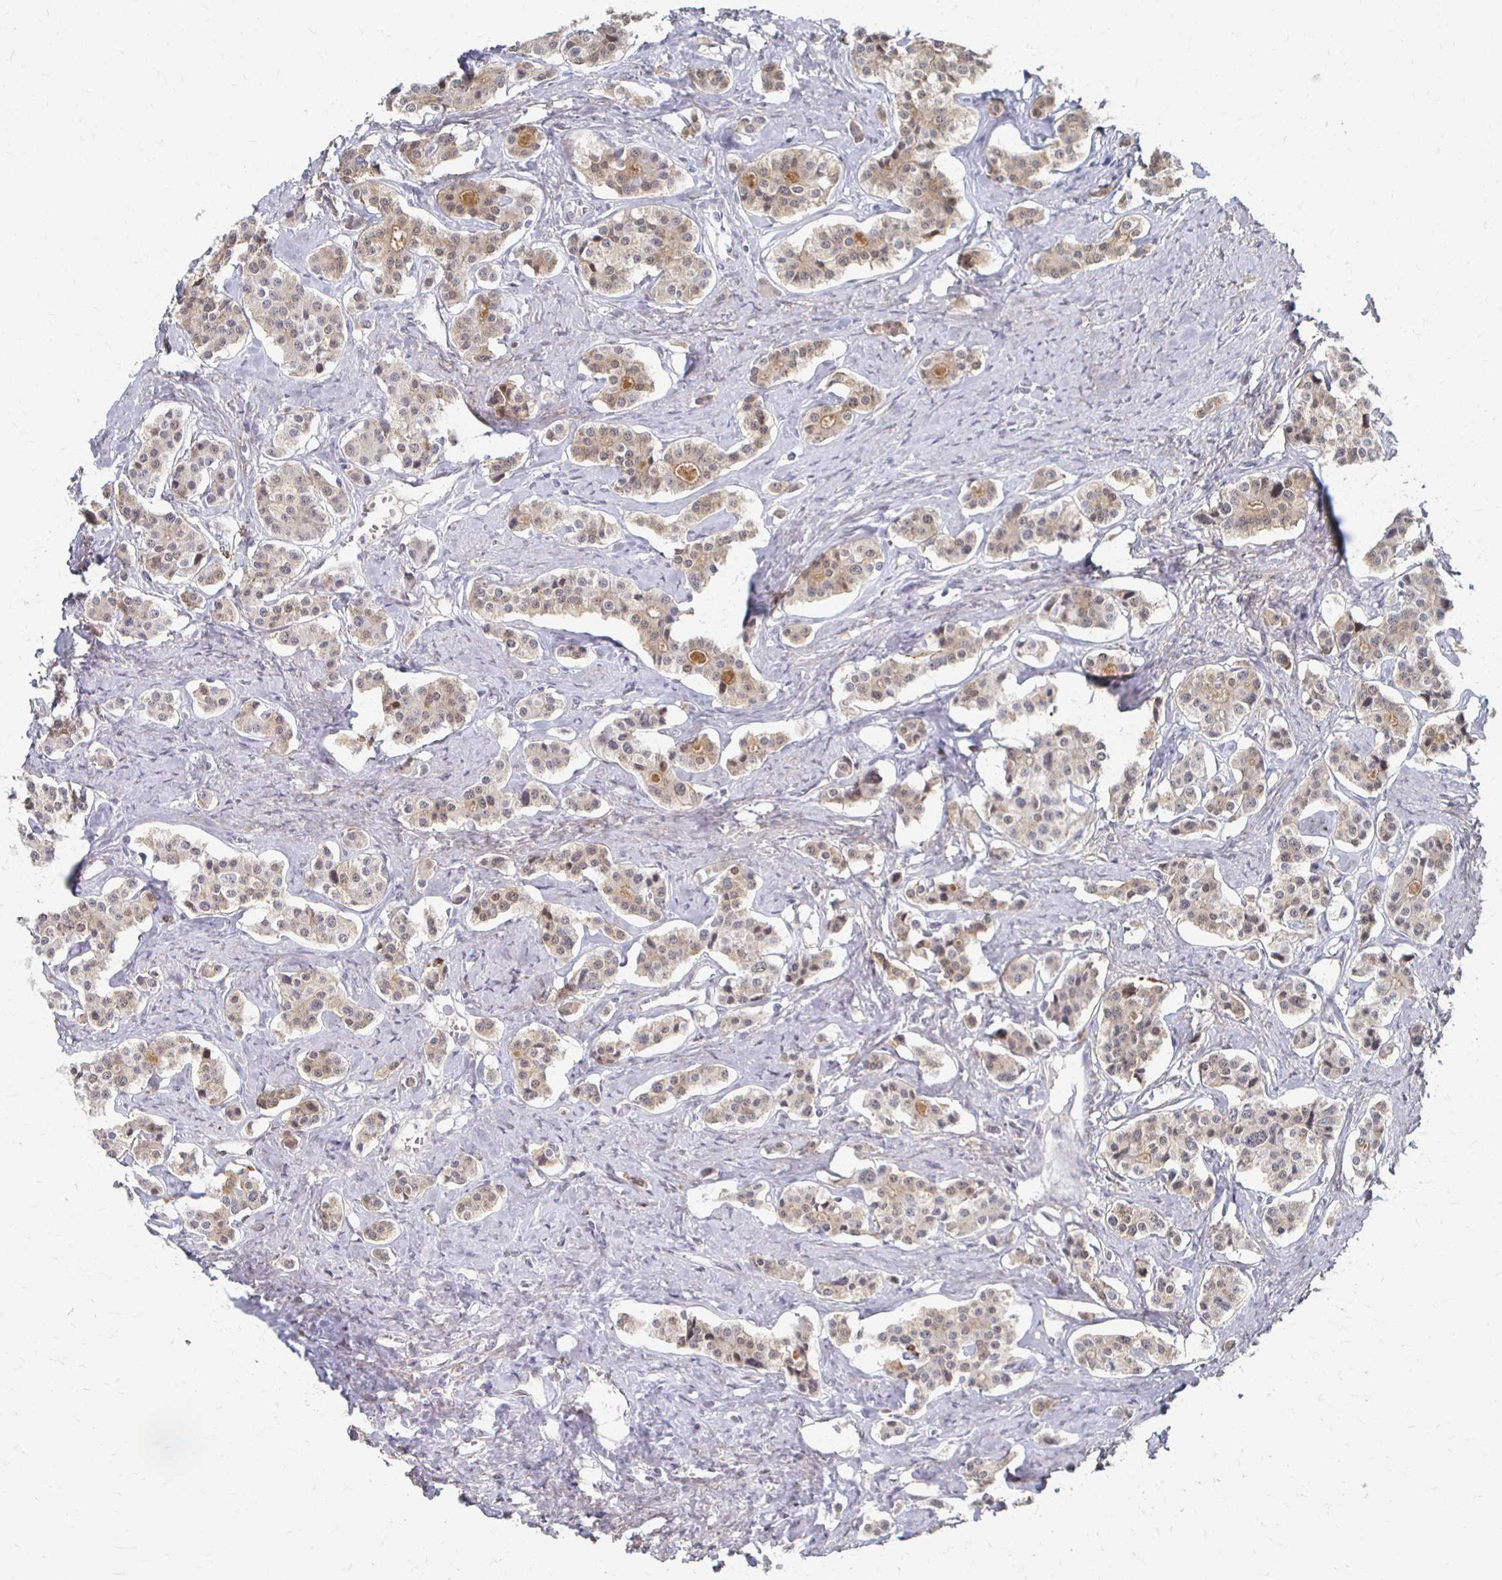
{"staining": {"intensity": "weak", "quantity": "25%-75%", "location": "cytoplasmic/membranous"}, "tissue": "carcinoid", "cell_type": "Tumor cells", "image_type": "cancer", "snomed": [{"axis": "morphology", "description": "Carcinoid, malignant, NOS"}, {"axis": "topography", "description": "Small intestine"}], "caption": "Tumor cells show low levels of weak cytoplasmic/membranous positivity in approximately 25%-75% of cells in carcinoid.", "gene": "DAB1", "patient": {"sex": "male", "age": 63}}